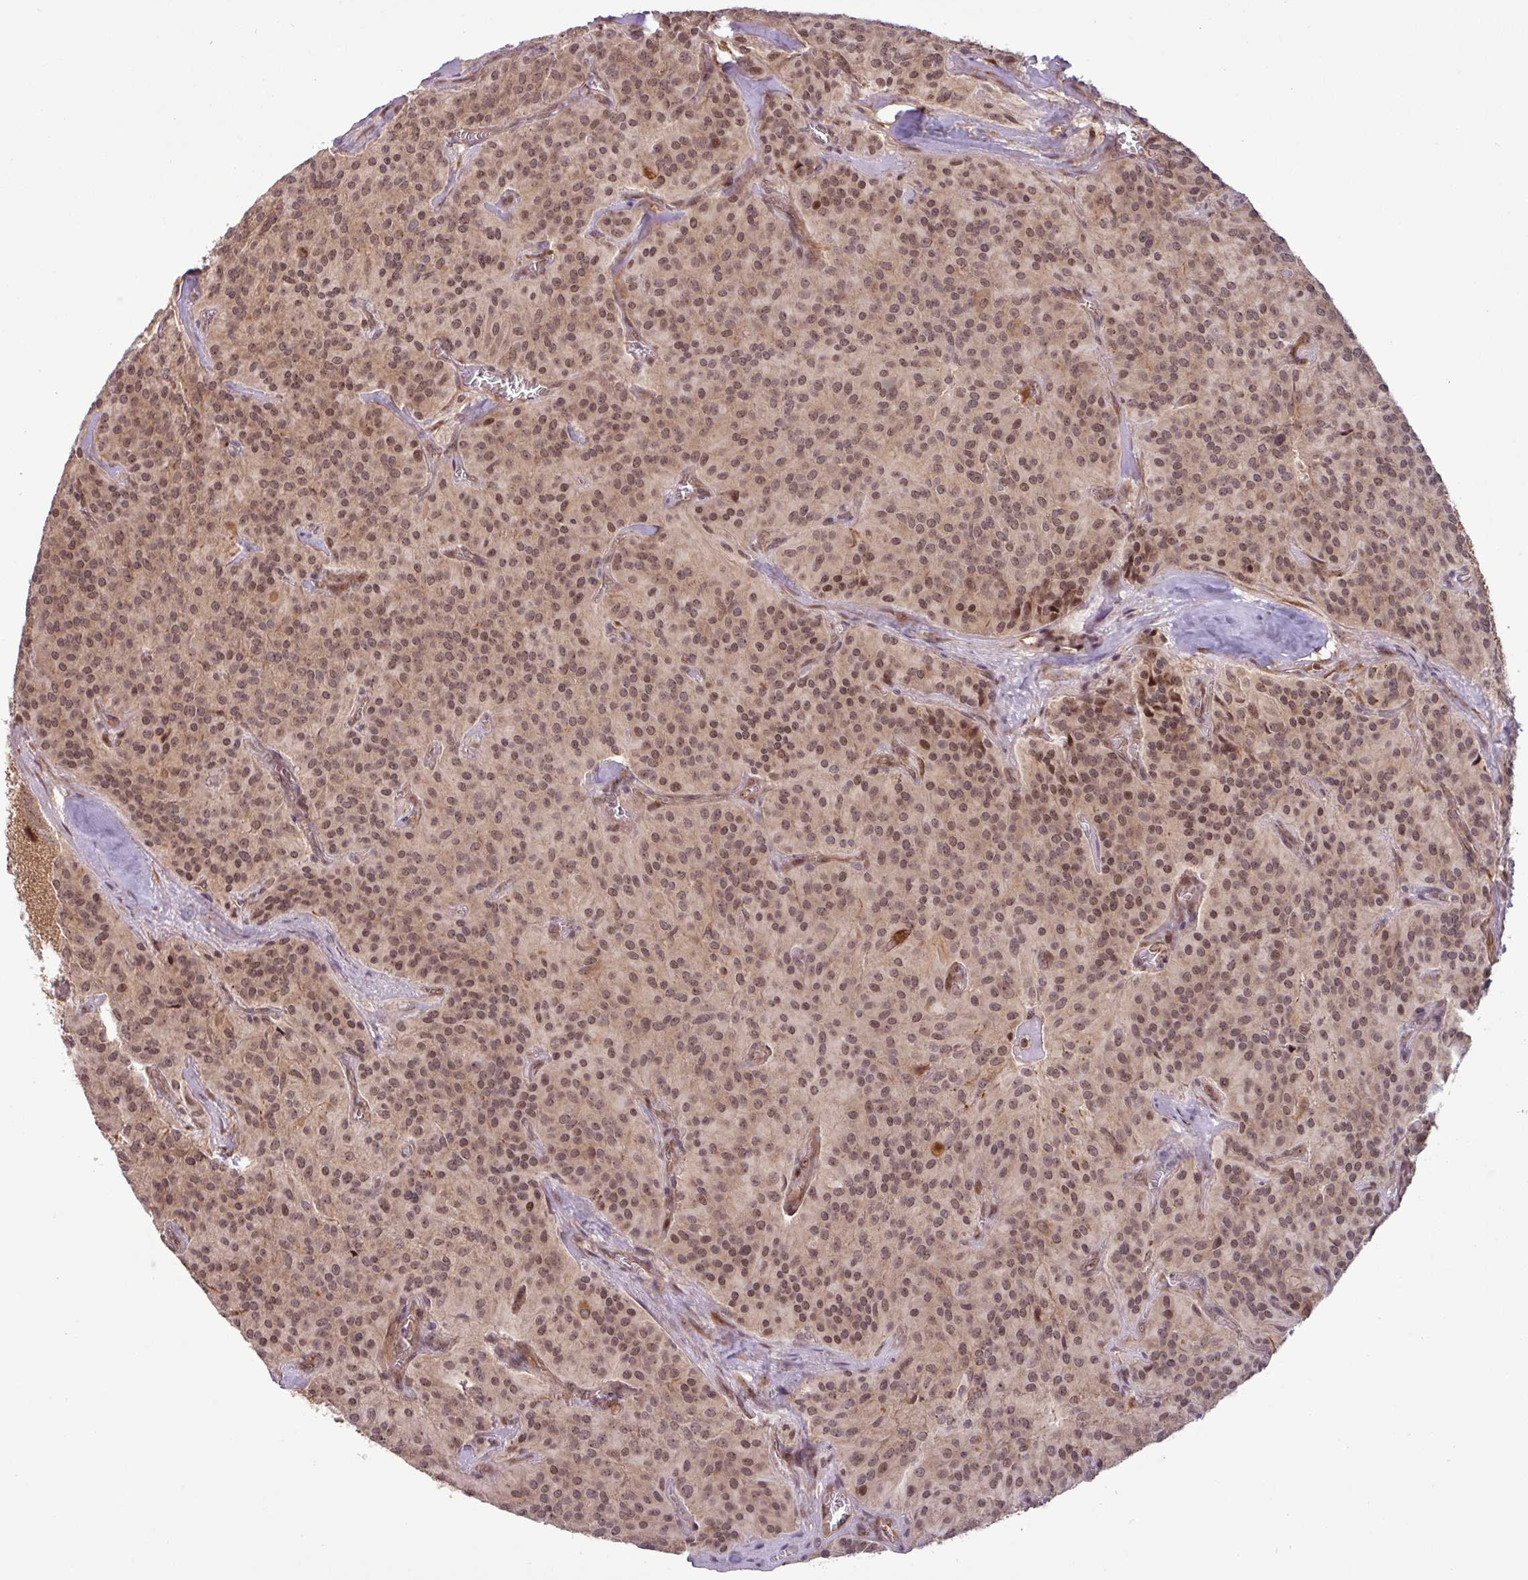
{"staining": {"intensity": "moderate", "quantity": ">75%", "location": "cytoplasmic/membranous,nuclear"}, "tissue": "glioma", "cell_type": "Tumor cells", "image_type": "cancer", "snomed": [{"axis": "morphology", "description": "Glioma, malignant, Low grade"}, {"axis": "topography", "description": "Brain"}], "caption": "Immunohistochemical staining of human low-grade glioma (malignant) displays moderate cytoplasmic/membranous and nuclear protein positivity in about >75% of tumor cells. (IHC, brightfield microscopy, high magnification).", "gene": "C7orf50", "patient": {"sex": "male", "age": 42}}